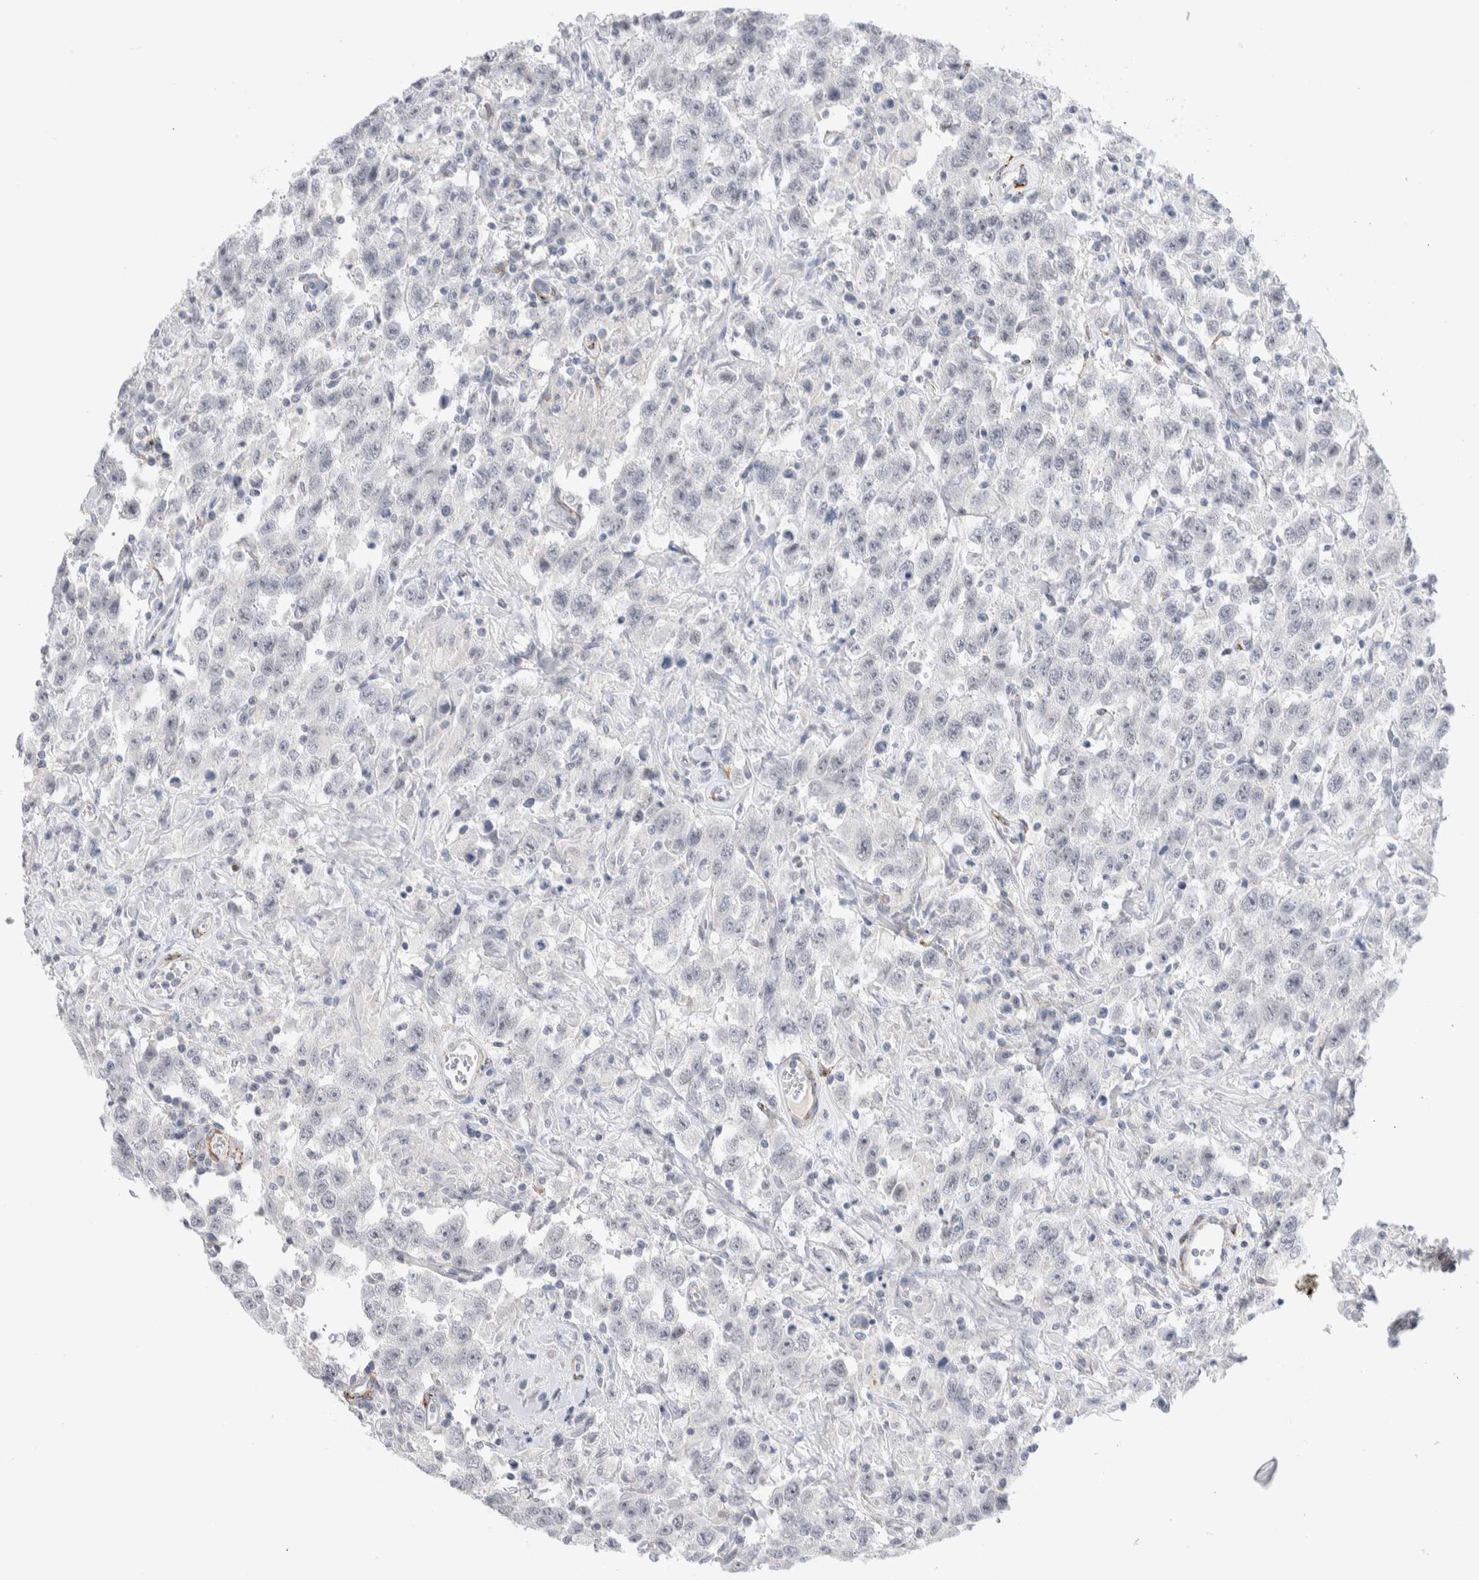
{"staining": {"intensity": "negative", "quantity": "none", "location": "none"}, "tissue": "testis cancer", "cell_type": "Tumor cells", "image_type": "cancer", "snomed": [{"axis": "morphology", "description": "Seminoma, NOS"}, {"axis": "topography", "description": "Testis"}], "caption": "Immunohistochemistry of testis cancer (seminoma) demonstrates no expression in tumor cells.", "gene": "SEPTIN4", "patient": {"sex": "male", "age": 41}}